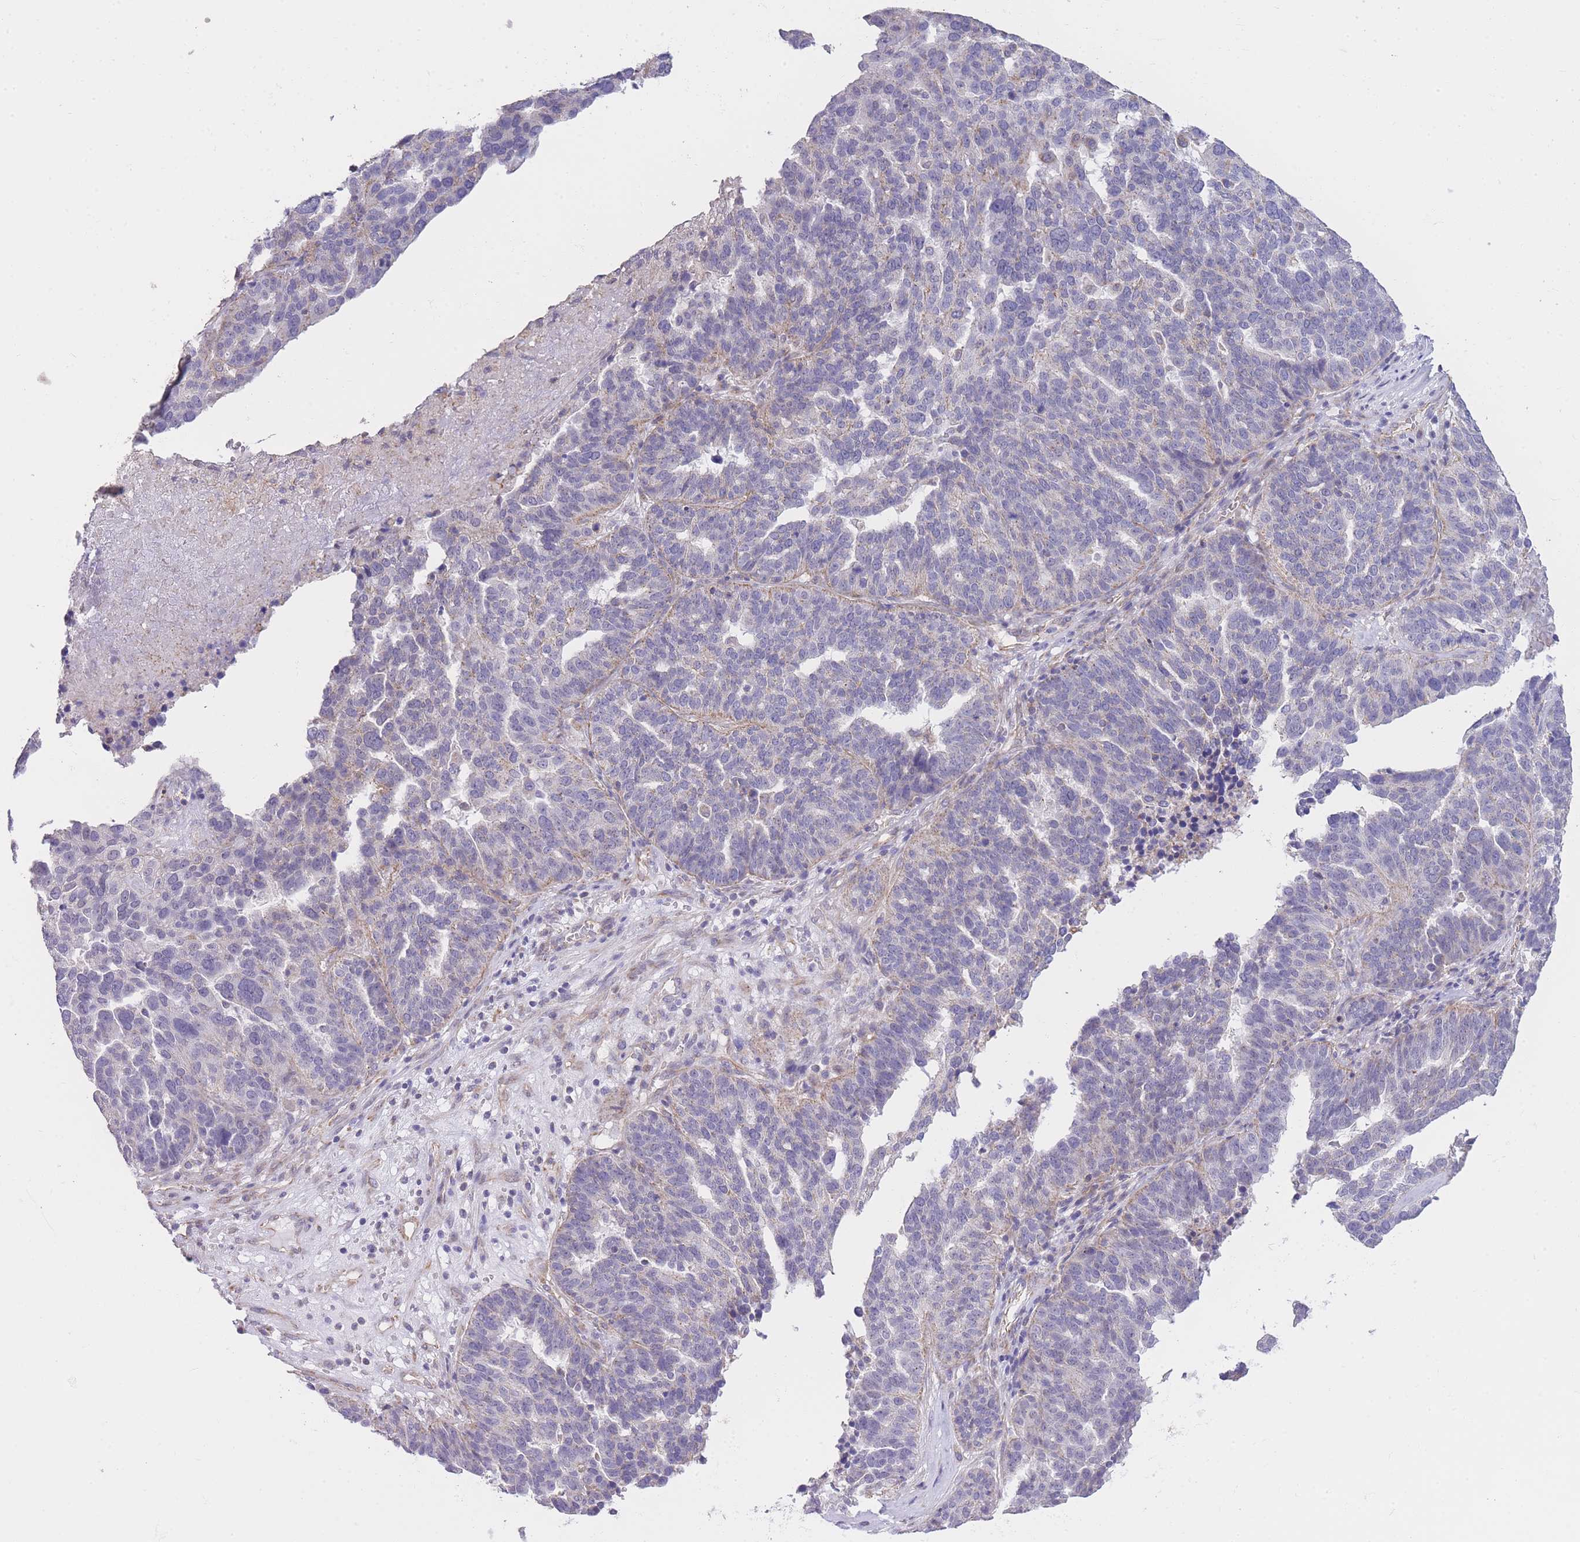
{"staining": {"intensity": "negative", "quantity": "none", "location": "none"}, "tissue": "ovarian cancer", "cell_type": "Tumor cells", "image_type": "cancer", "snomed": [{"axis": "morphology", "description": "Cystadenocarcinoma, serous, NOS"}, {"axis": "topography", "description": "Ovary"}], "caption": "Serous cystadenocarcinoma (ovarian) was stained to show a protein in brown. There is no significant expression in tumor cells.", "gene": "CTBP1", "patient": {"sex": "female", "age": 59}}